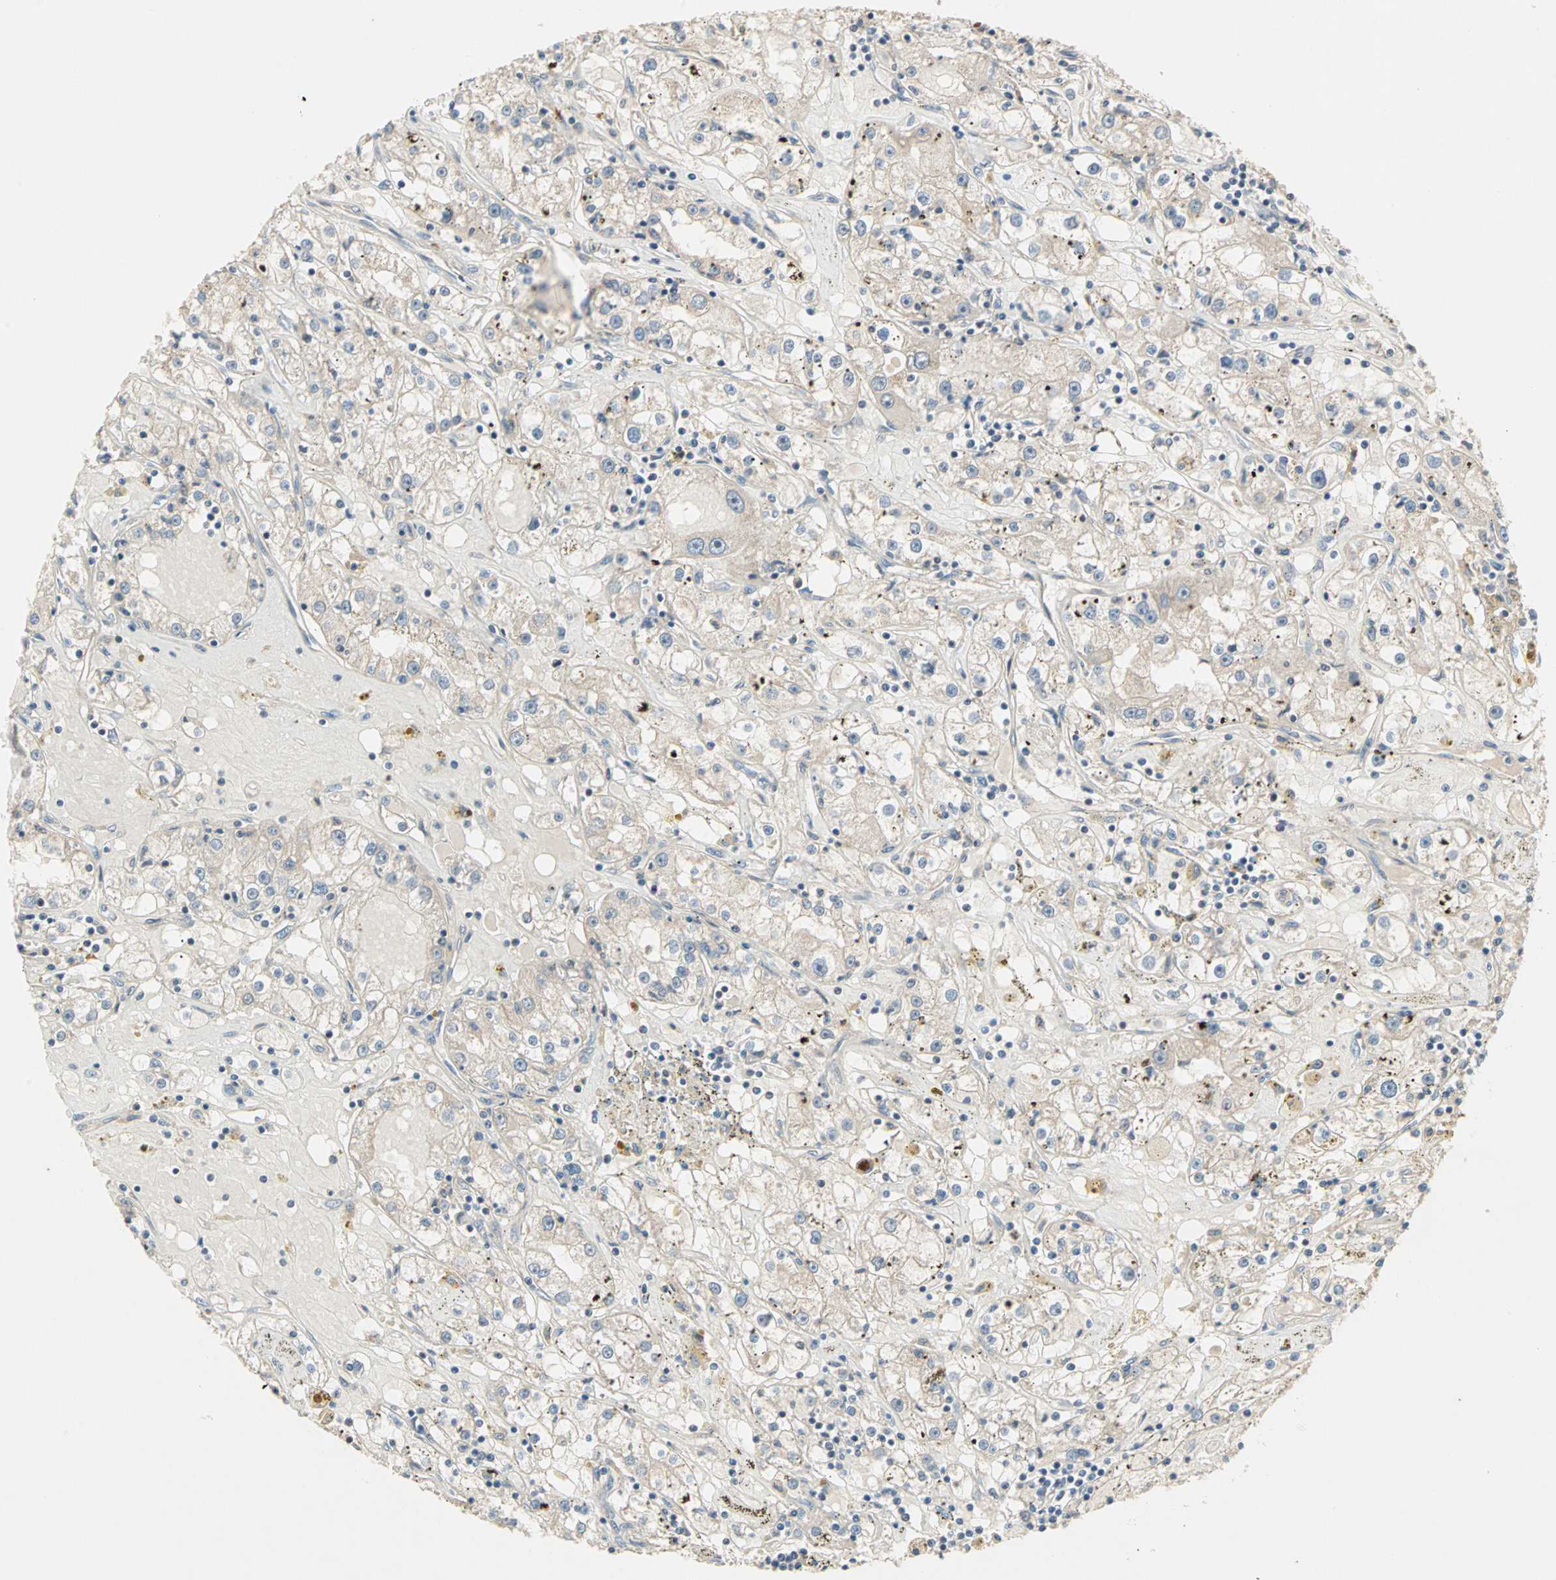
{"staining": {"intensity": "negative", "quantity": "none", "location": "none"}, "tissue": "renal cancer", "cell_type": "Tumor cells", "image_type": "cancer", "snomed": [{"axis": "morphology", "description": "Adenocarcinoma, NOS"}, {"axis": "topography", "description": "Kidney"}], "caption": "Renal adenocarcinoma was stained to show a protein in brown. There is no significant positivity in tumor cells.", "gene": "PROS1", "patient": {"sex": "male", "age": 56}}